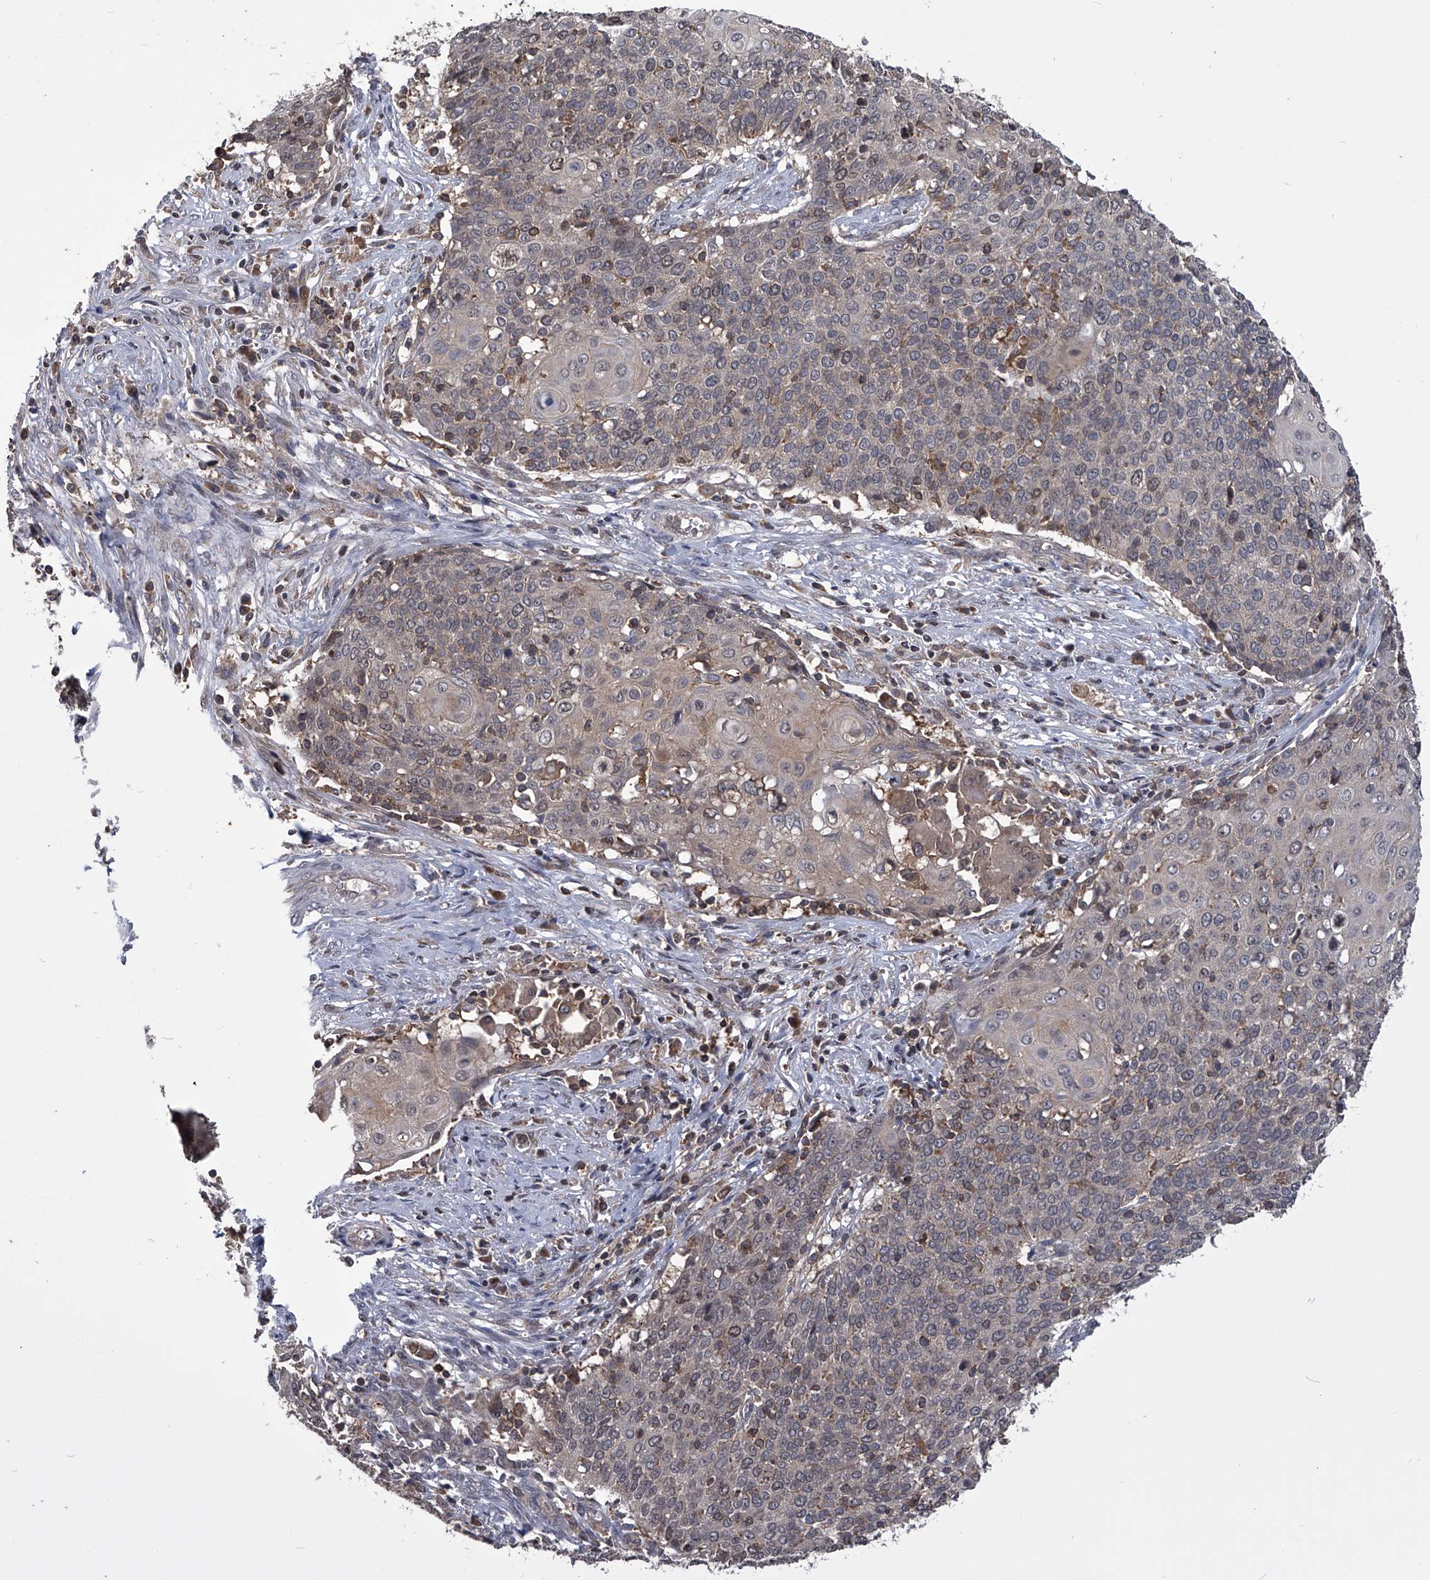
{"staining": {"intensity": "weak", "quantity": "<25%", "location": "cytoplasmic/membranous"}, "tissue": "cervical cancer", "cell_type": "Tumor cells", "image_type": "cancer", "snomed": [{"axis": "morphology", "description": "Squamous cell carcinoma, NOS"}, {"axis": "topography", "description": "Cervix"}], "caption": "Cervical cancer (squamous cell carcinoma) was stained to show a protein in brown. There is no significant staining in tumor cells.", "gene": "PAN3", "patient": {"sex": "female", "age": 39}}